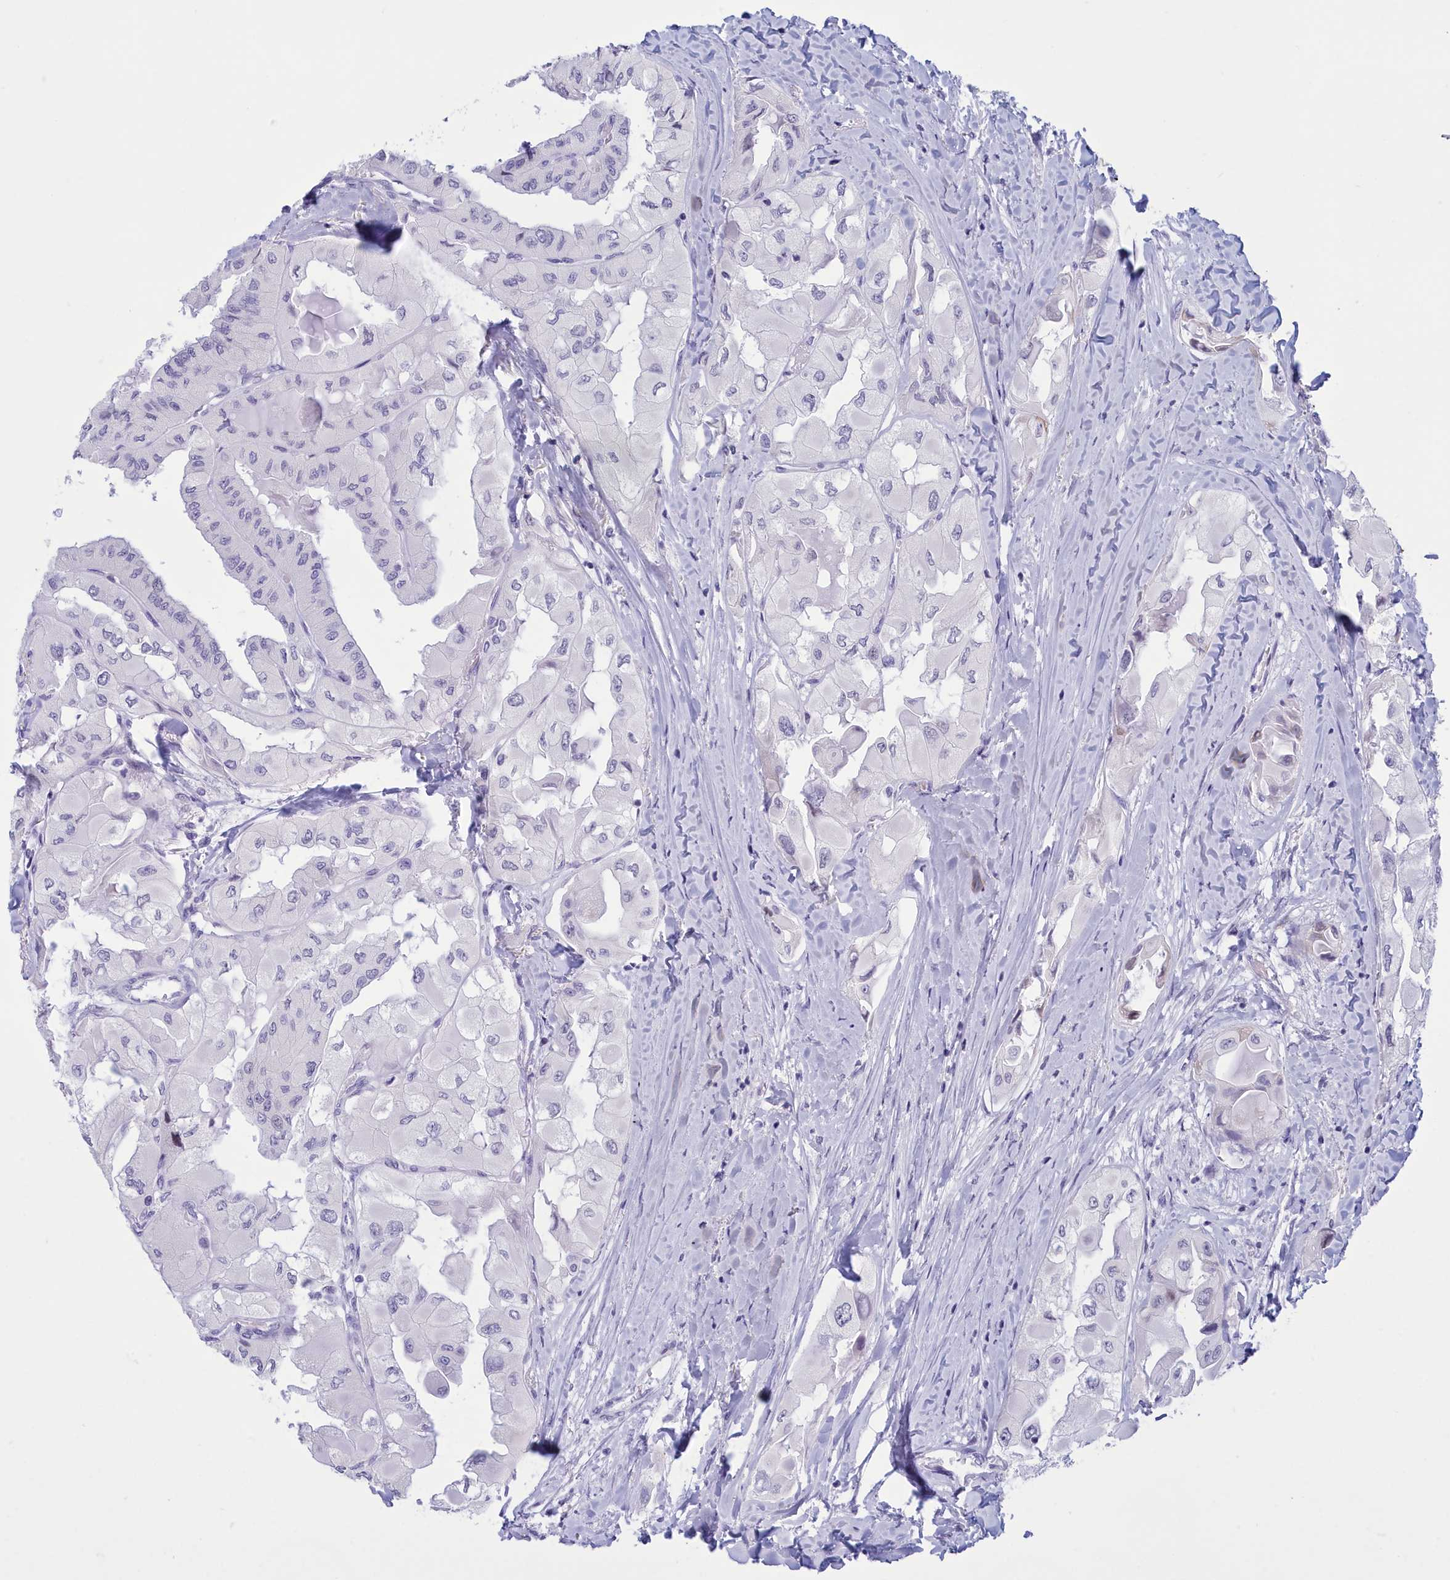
{"staining": {"intensity": "negative", "quantity": "none", "location": "none"}, "tissue": "thyroid cancer", "cell_type": "Tumor cells", "image_type": "cancer", "snomed": [{"axis": "morphology", "description": "Normal tissue, NOS"}, {"axis": "morphology", "description": "Papillary adenocarcinoma, NOS"}, {"axis": "topography", "description": "Thyroid gland"}], "caption": "Photomicrograph shows no protein staining in tumor cells of thyroid papillary adenocarcinoma tissue.", "gene": "SNX20", "patient": {"sex": "female", "age": 59}}